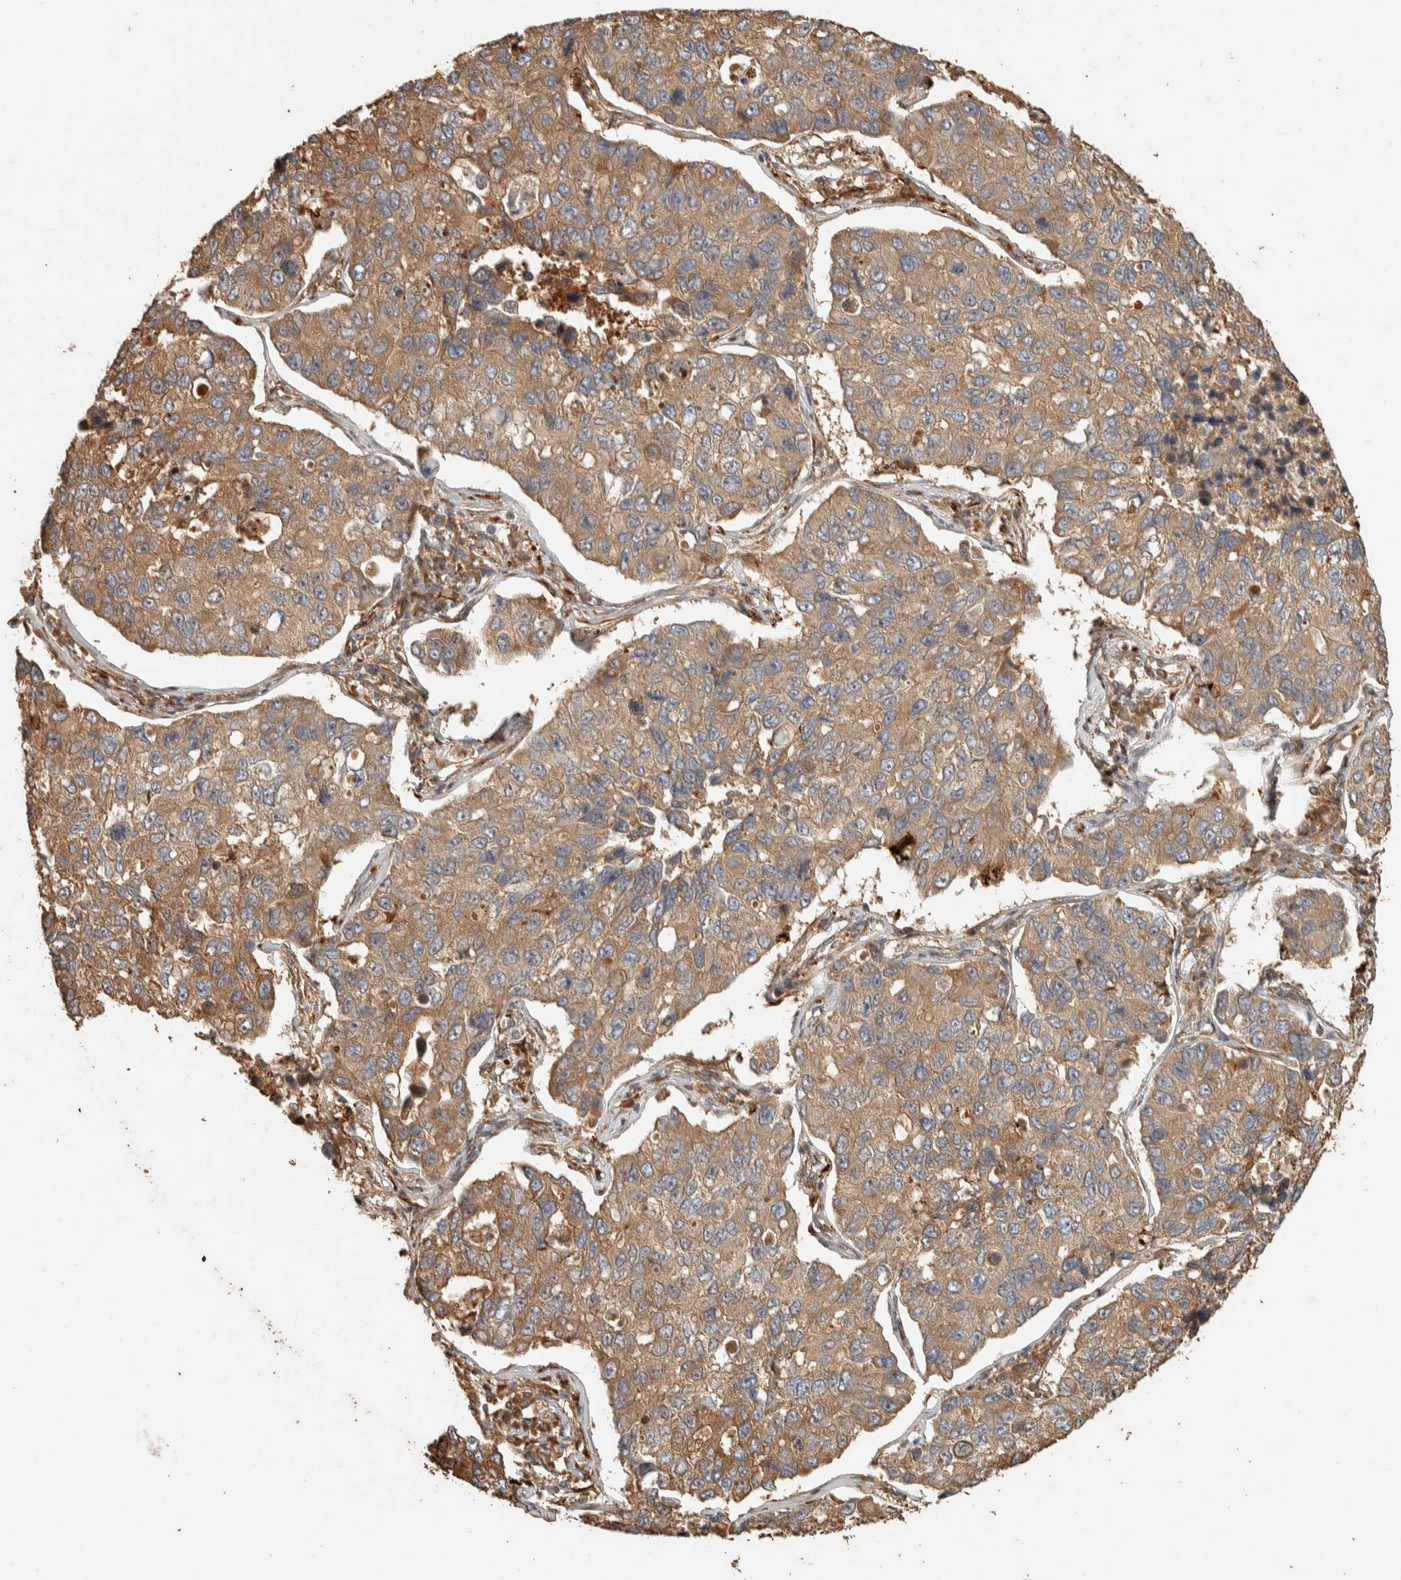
{"staining": {"intensity": "moderate", "quantity": ">75%", "location": "cytoplasmic/membranous"}, "tissue": "lung cancer", "cell_type": "Tumor cells", "image_type": "cancer", "snomed": [{"axis": "morphology", "description": "Adenocarcinoma, NOS"}, {"axis": "topography", "description": "Lung"}], "caption": "Human lung adenocarcinoma stained for a protein (brown) demonstrates moderate cytoplasmic/membranous positive staining in approximately >75% of tumor cells.", "gene": "EXOC7", "patient": {"sex": "male", "age": 64}}